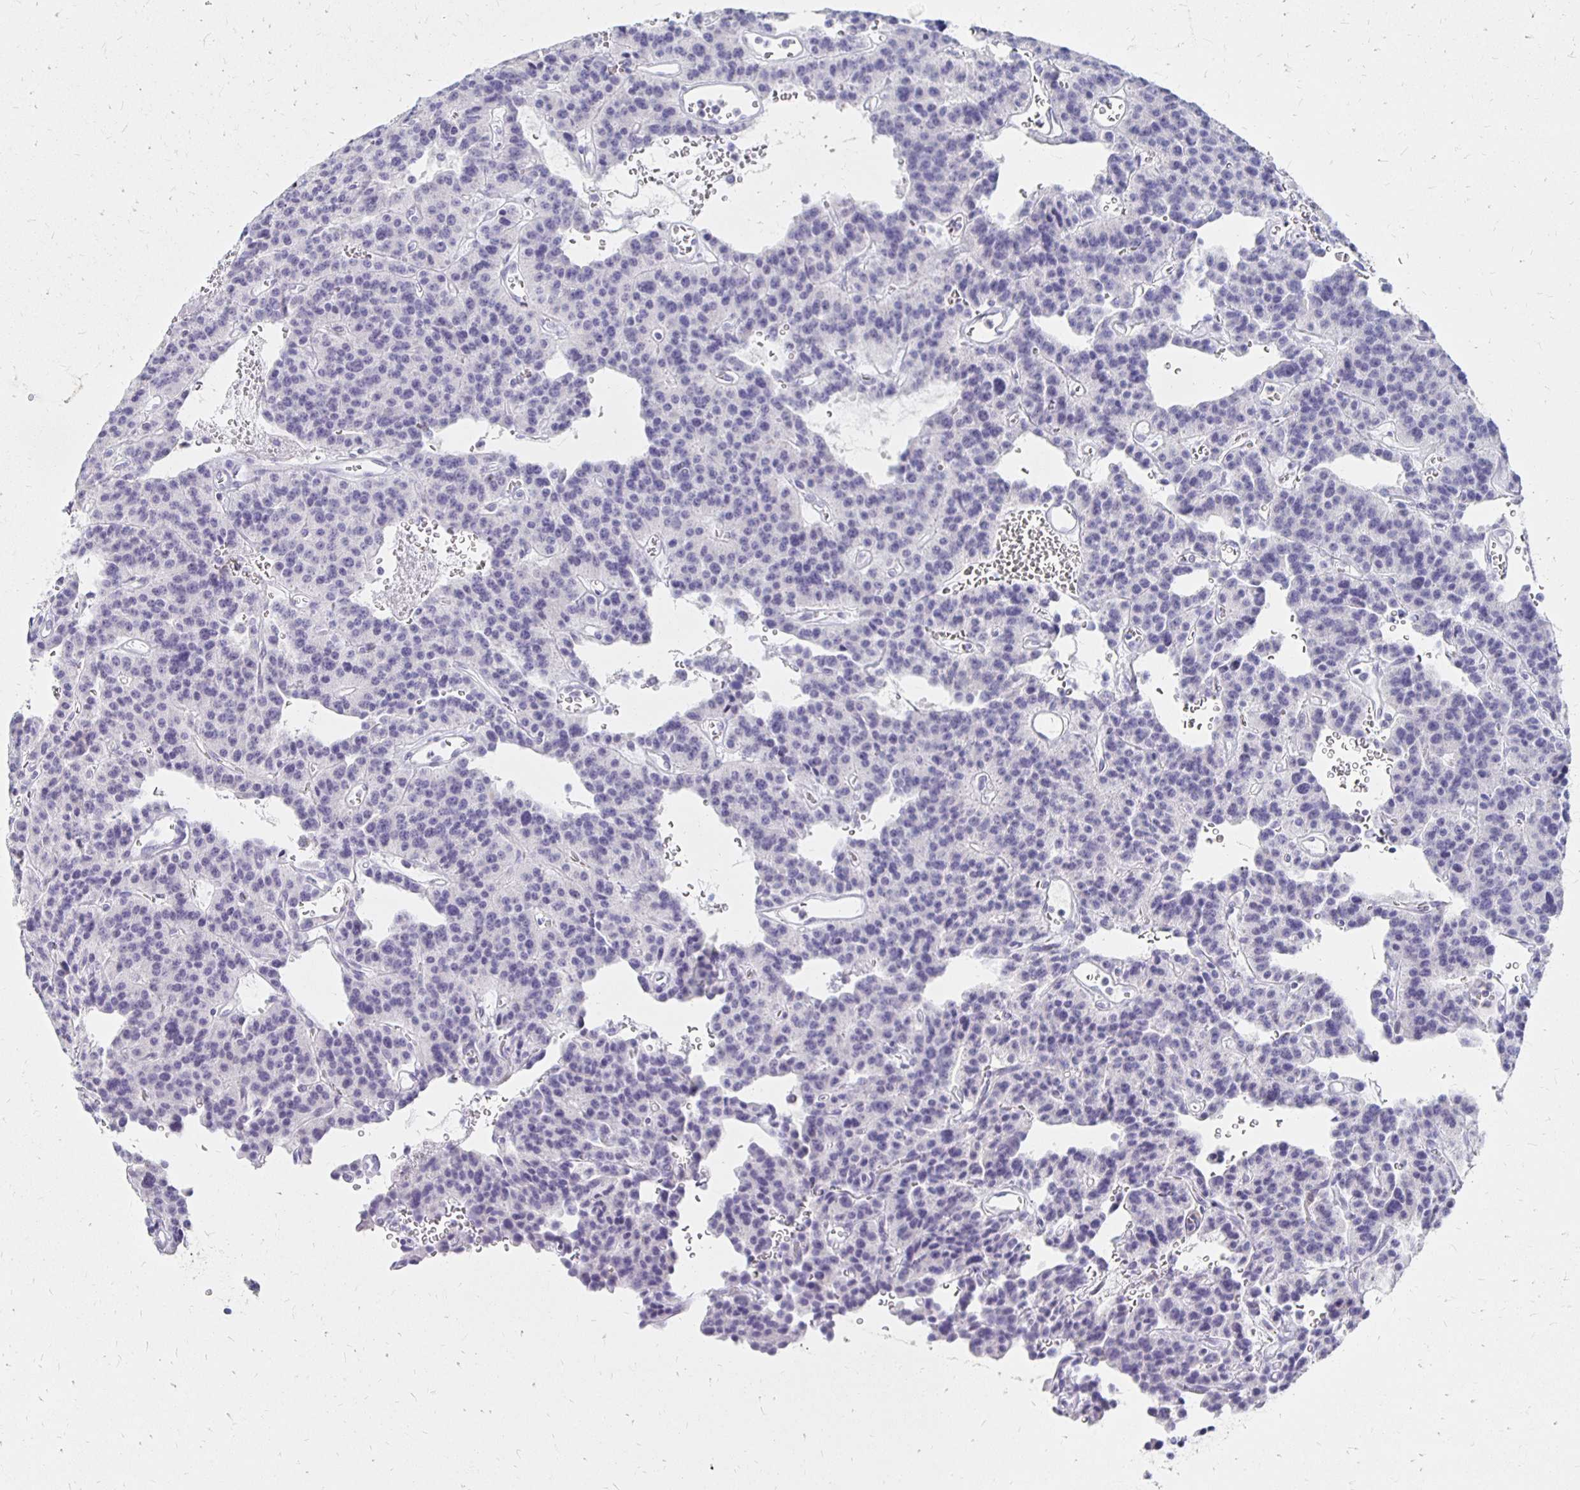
{"staining": {"intensity": "negative", "quantity": "none", "location": "none"}, "tissue": "carcinoid", "cell_type": "Tumor cells", "image_type": "cancer", "snomed": [{"axis": "morphology", "description": "Carcinoid, malignant, NOS"}, {"axis": "topography", "description": "Lung"}], "caption": "Carcinoid was stained to show a protein in brown. There is no significant expression in tumor cells.", "gene": "SYT2", "patient": {"sex": "female", "age": 71}}